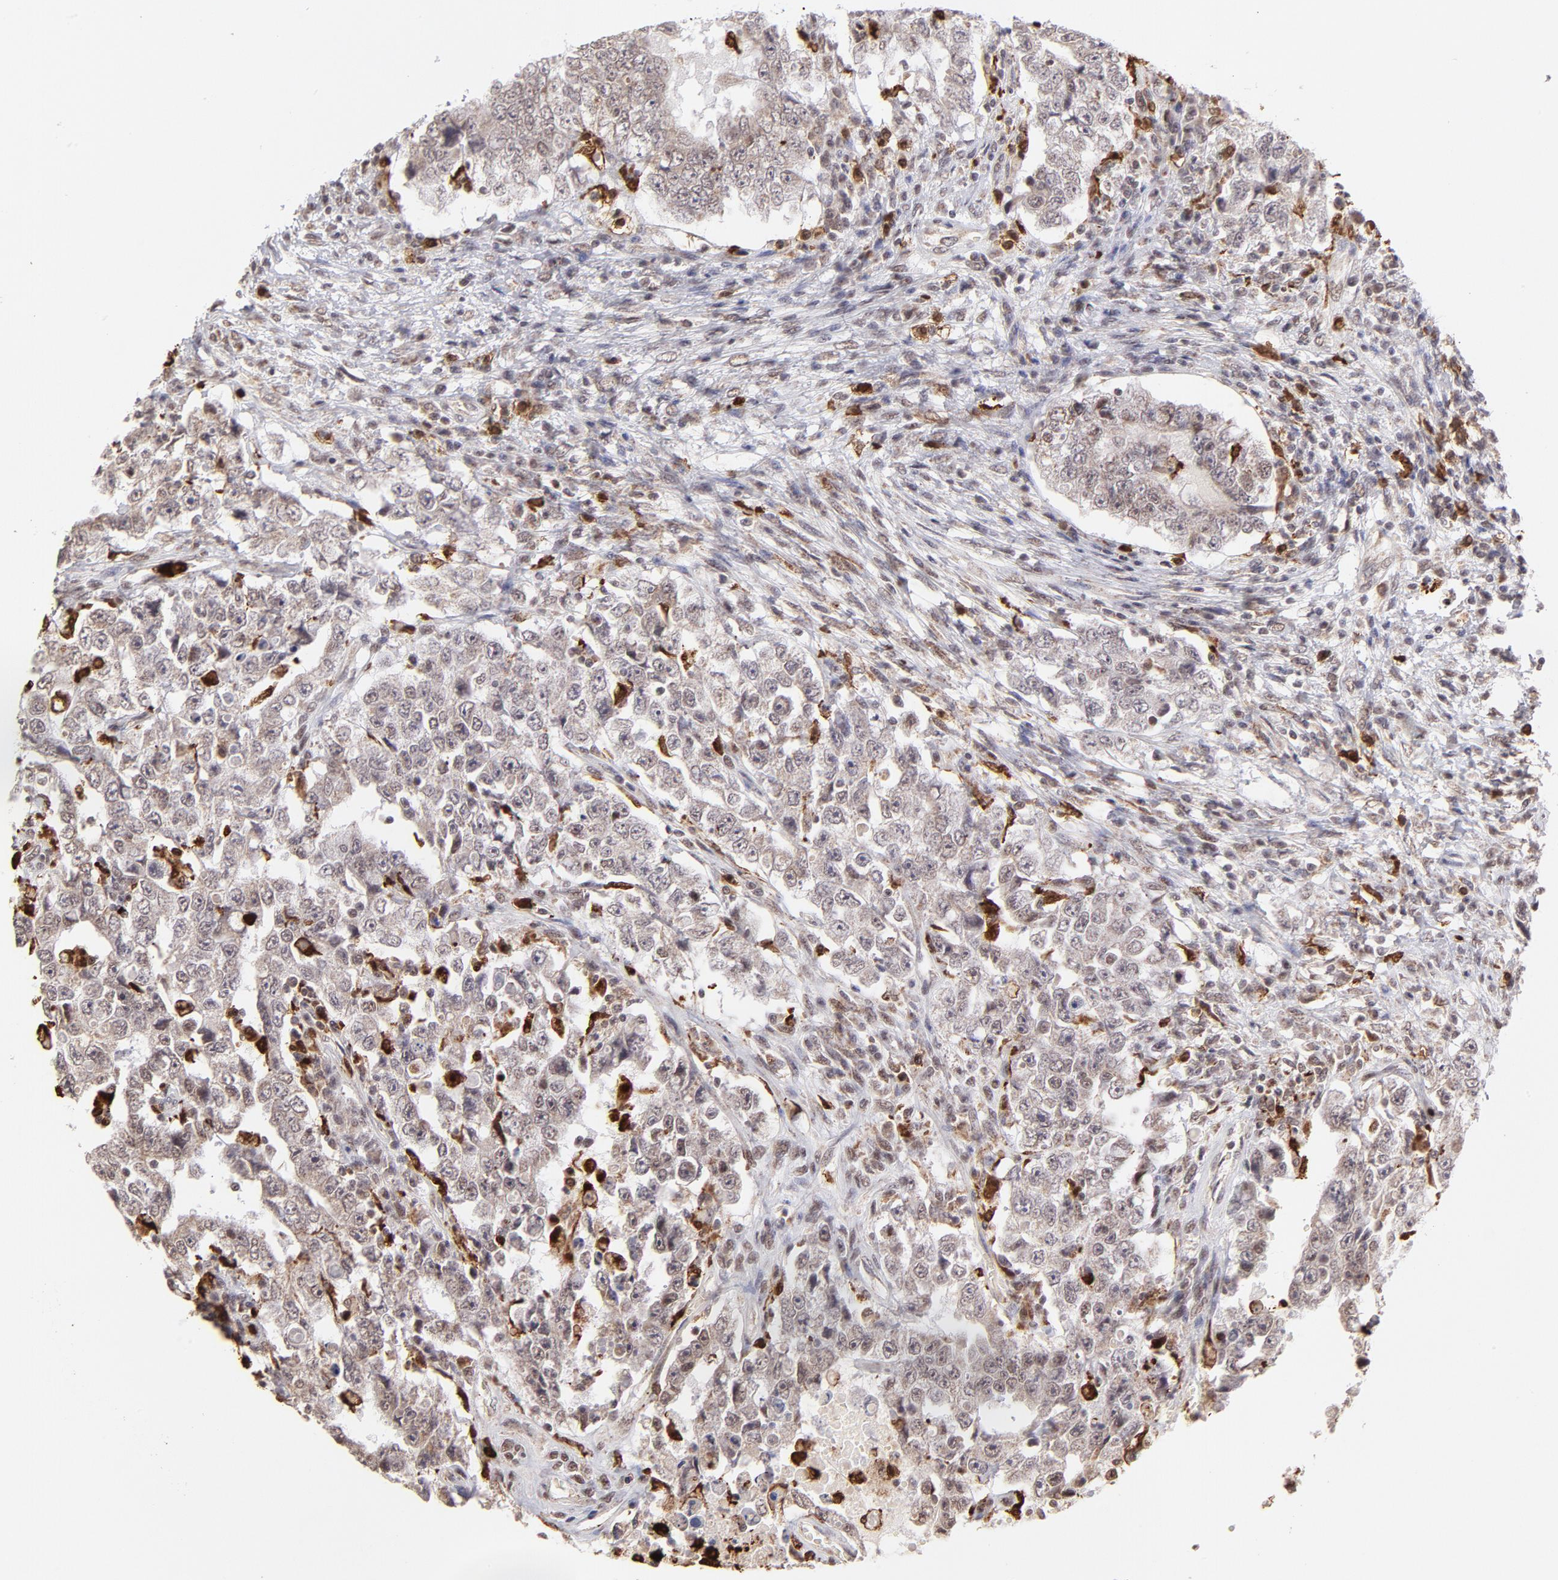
{"staining": {"intensity": "weak", "quantity": ">75%", "location": "cytoplasmic/membranous"}, "tissue": "testis cancer", "cell_type": "Tumor cells", "image_type": "cancer", "snomed": [{"axis": "morphology", "description": "Carcinoma, Embryonal, NOS"}, {"axis": "topography", "description": "Testis"}], "caption": "There is low levels of weak cytoplasmic/membranous expression in tumor cells of embryonal carcinoma (testis), as demonstrated by immunohistochemical staining (brown color).", "gene": "ZFX", "patient": {"sex": "male", "age": 26}}